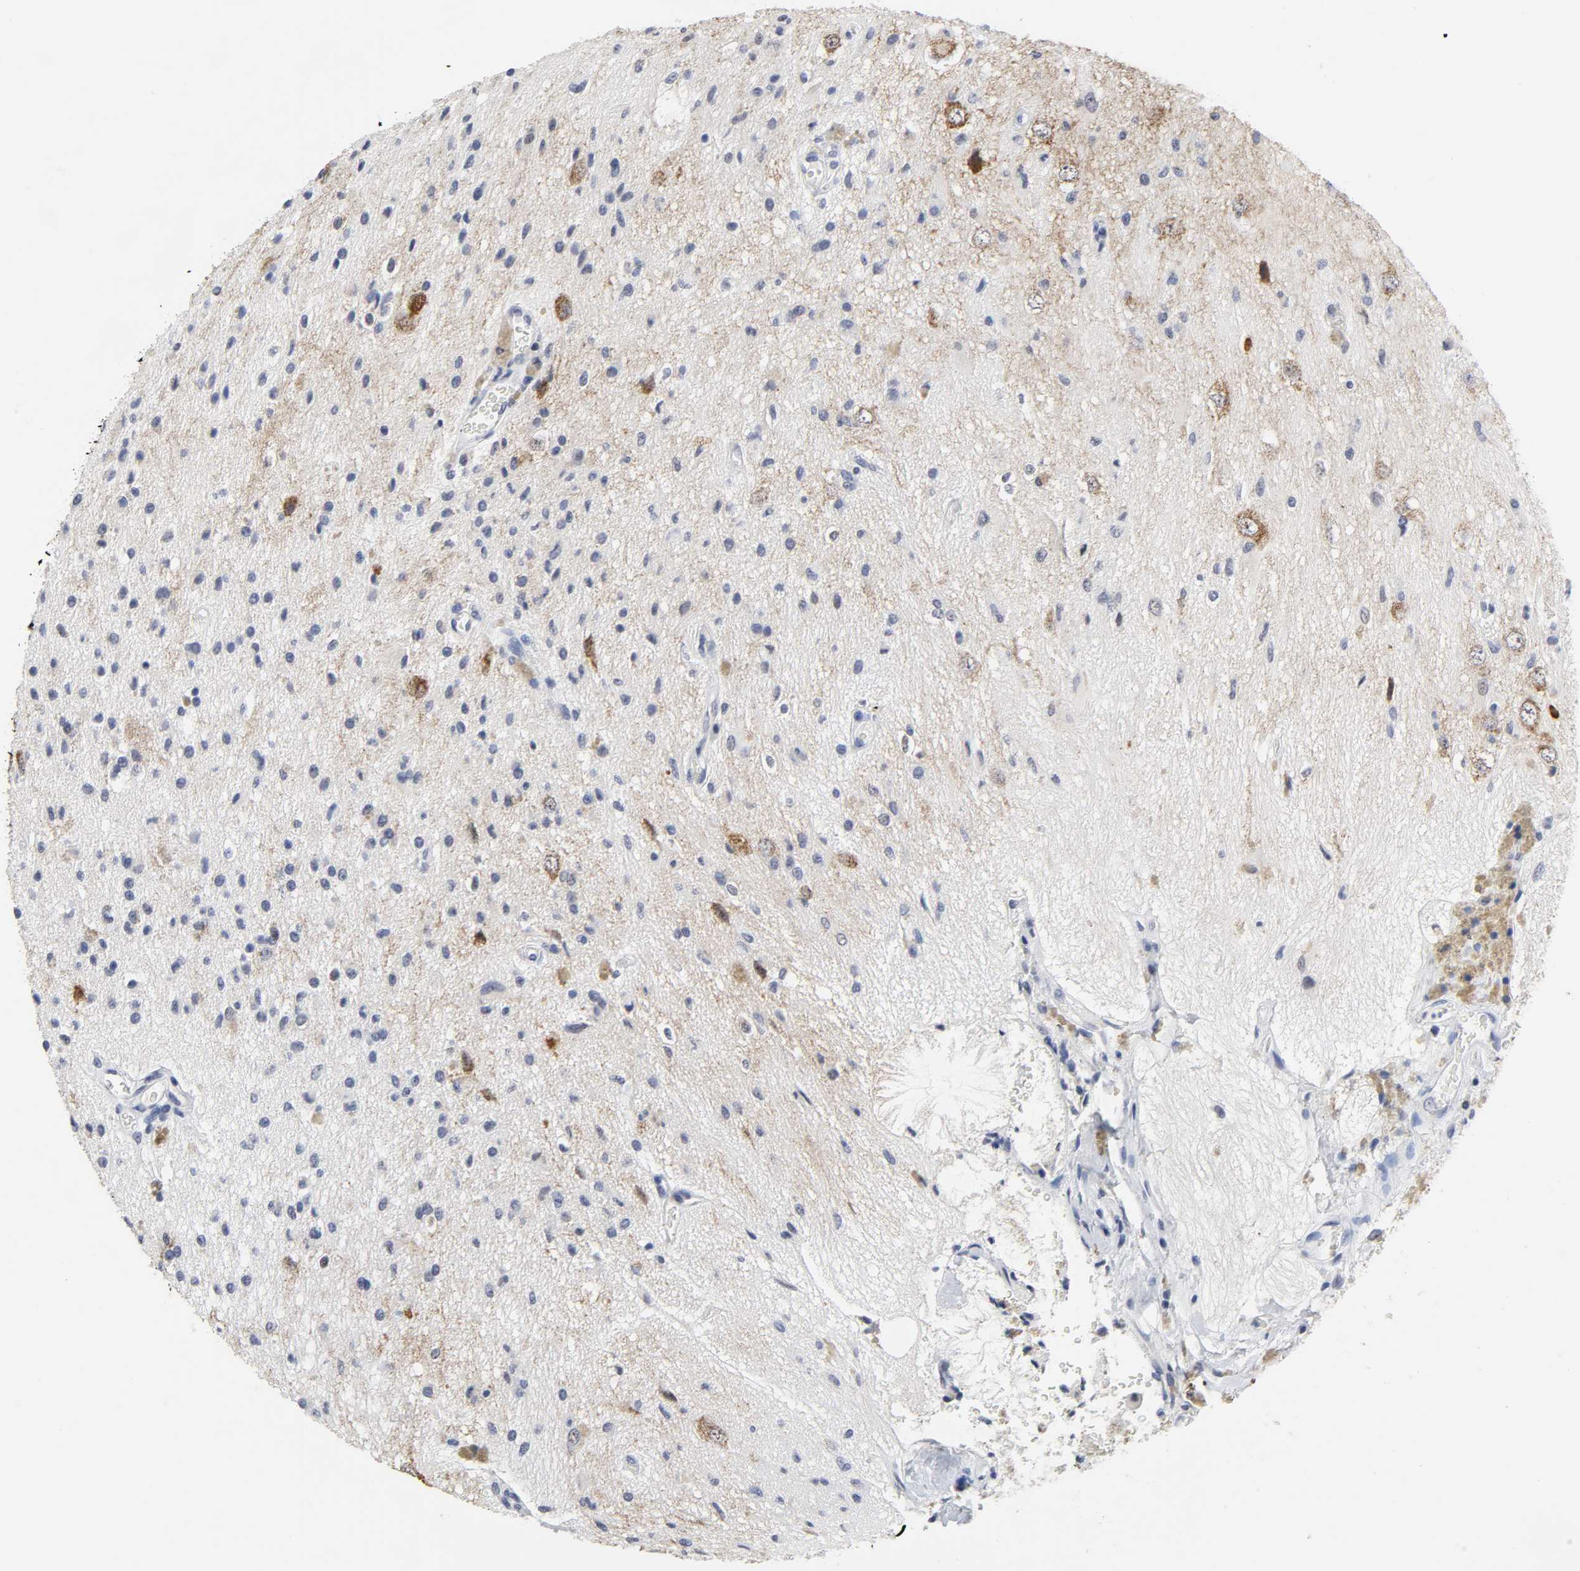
{"staining": {"intensity": "strong", "quantity": "<25%", "location": "cytoplasmic/membranous"}, "tissue": "glioma", "cell_type": "Tumor cells", "image_type": "cancer", "snomed": [{"axis": "morphology", "description": "Glioma, malignant, High grade"}, {"axis": "topography", "description": "Brain"}], "caption": "Immunohistochemistry (IHC) of human high-grade glioma (malignant) reveals medium levels of strong cytoplasmic/membranous expression in about <25% of tumor cells. The protein is stained brown, and the nuclei are stained in blue (DAB IHC with brightfield microscopy, high magnification).", "gene": "GRHL2", "patient": {"sex": "male", "age": 47}}